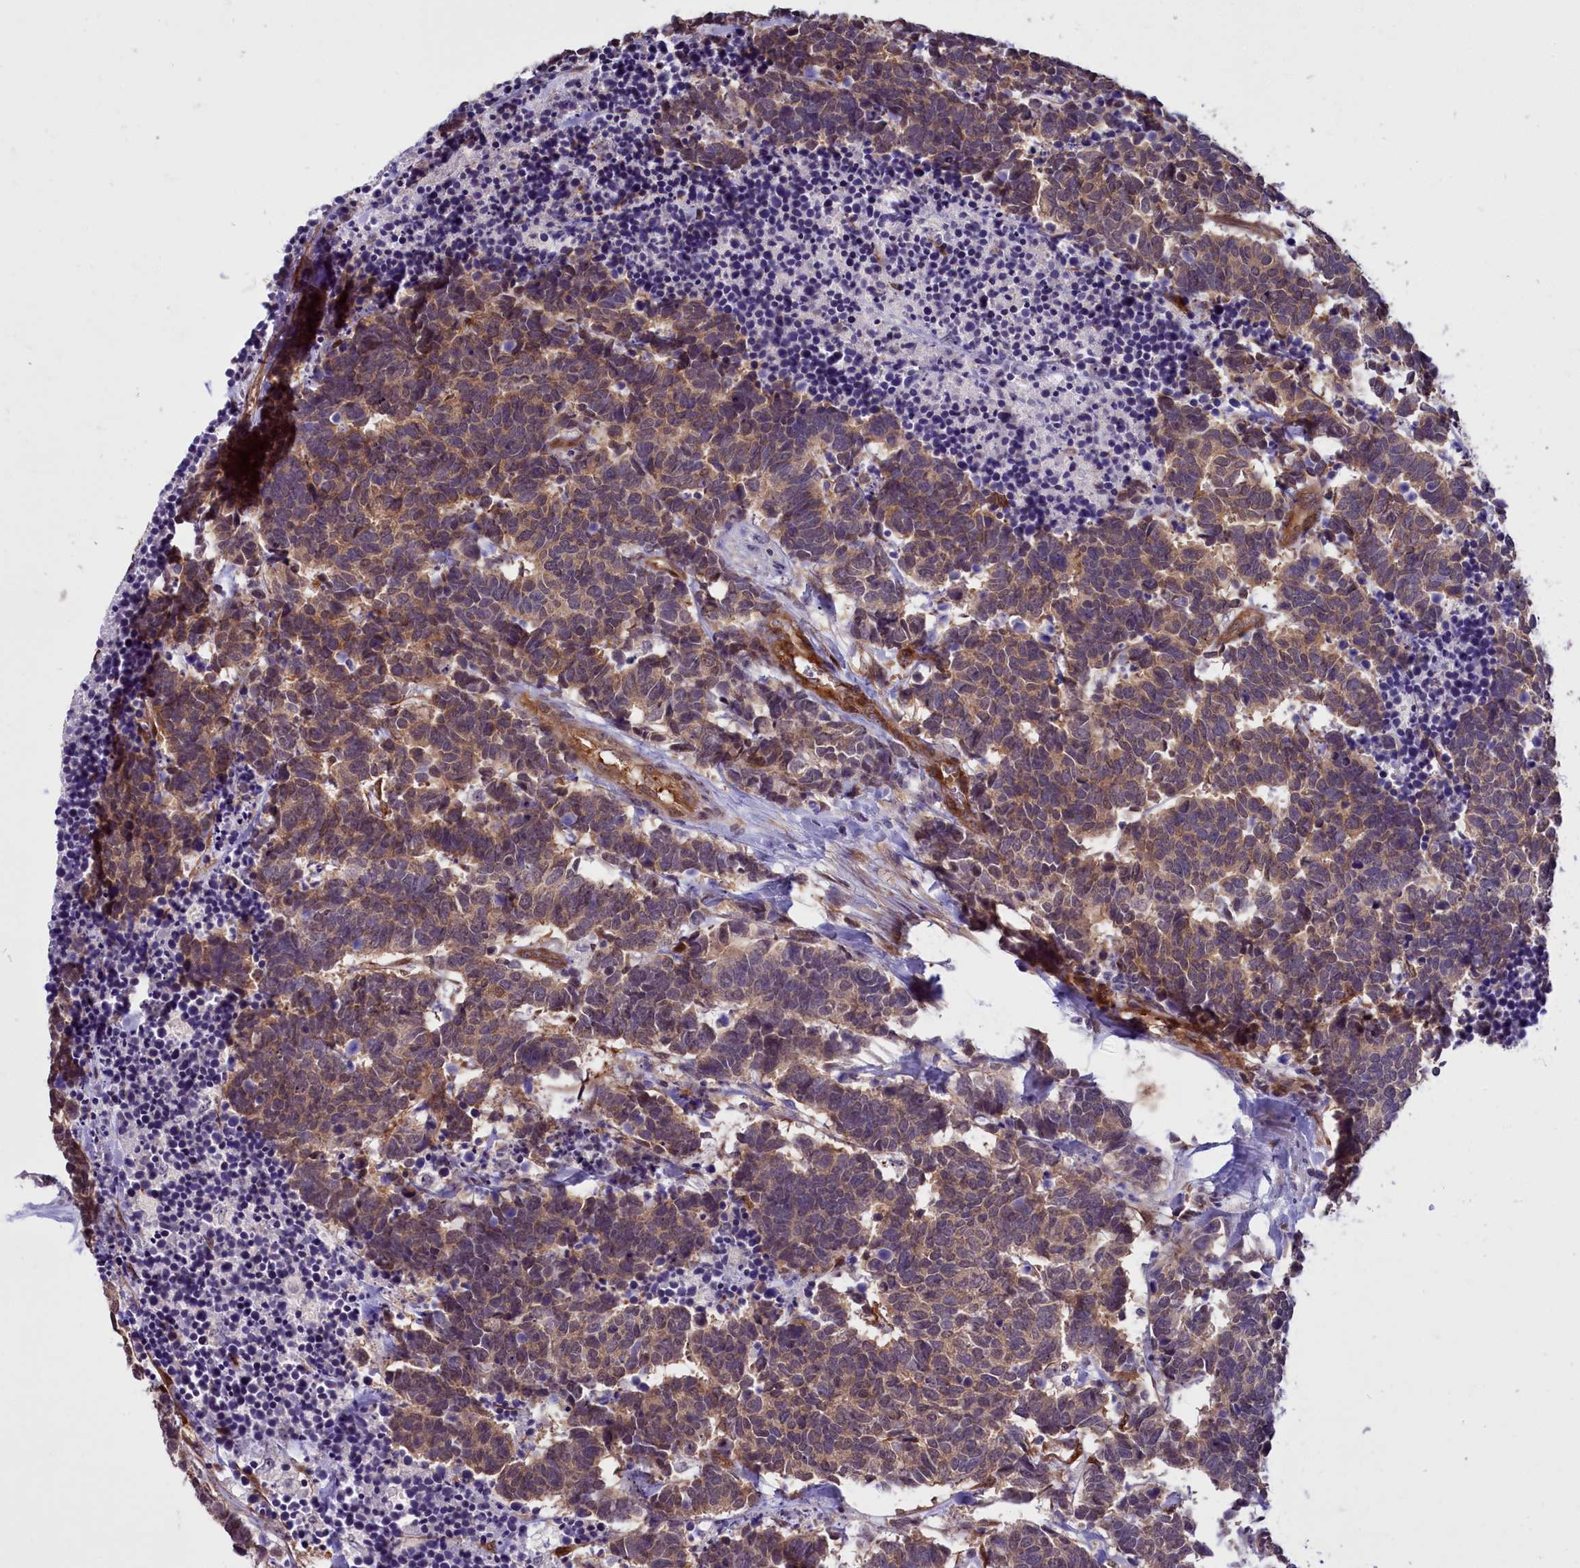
{"staining": {"intensity": "weak", "quantity": ">75%", "location": "cytoplasmic/membranous"}, "tissue": "carcinoid", "cell_type": "Tumor cells", "image_type": "cancer", "snomed": [{"axis": "morphology", "description": "Carcinoma, NOS"}, {"axis": "morphology", "description": "Carcinoid, malignant, NOS"}, {"axis": "topography", "description": "Urinary bladder"}], "caption": "An image of human carcinoid stained for a protein displays weak cytoplasmic/membranous brown staining in tumor cells.", "gene": "BCAR1", "patient": {"sex": "male", "age": 57}}